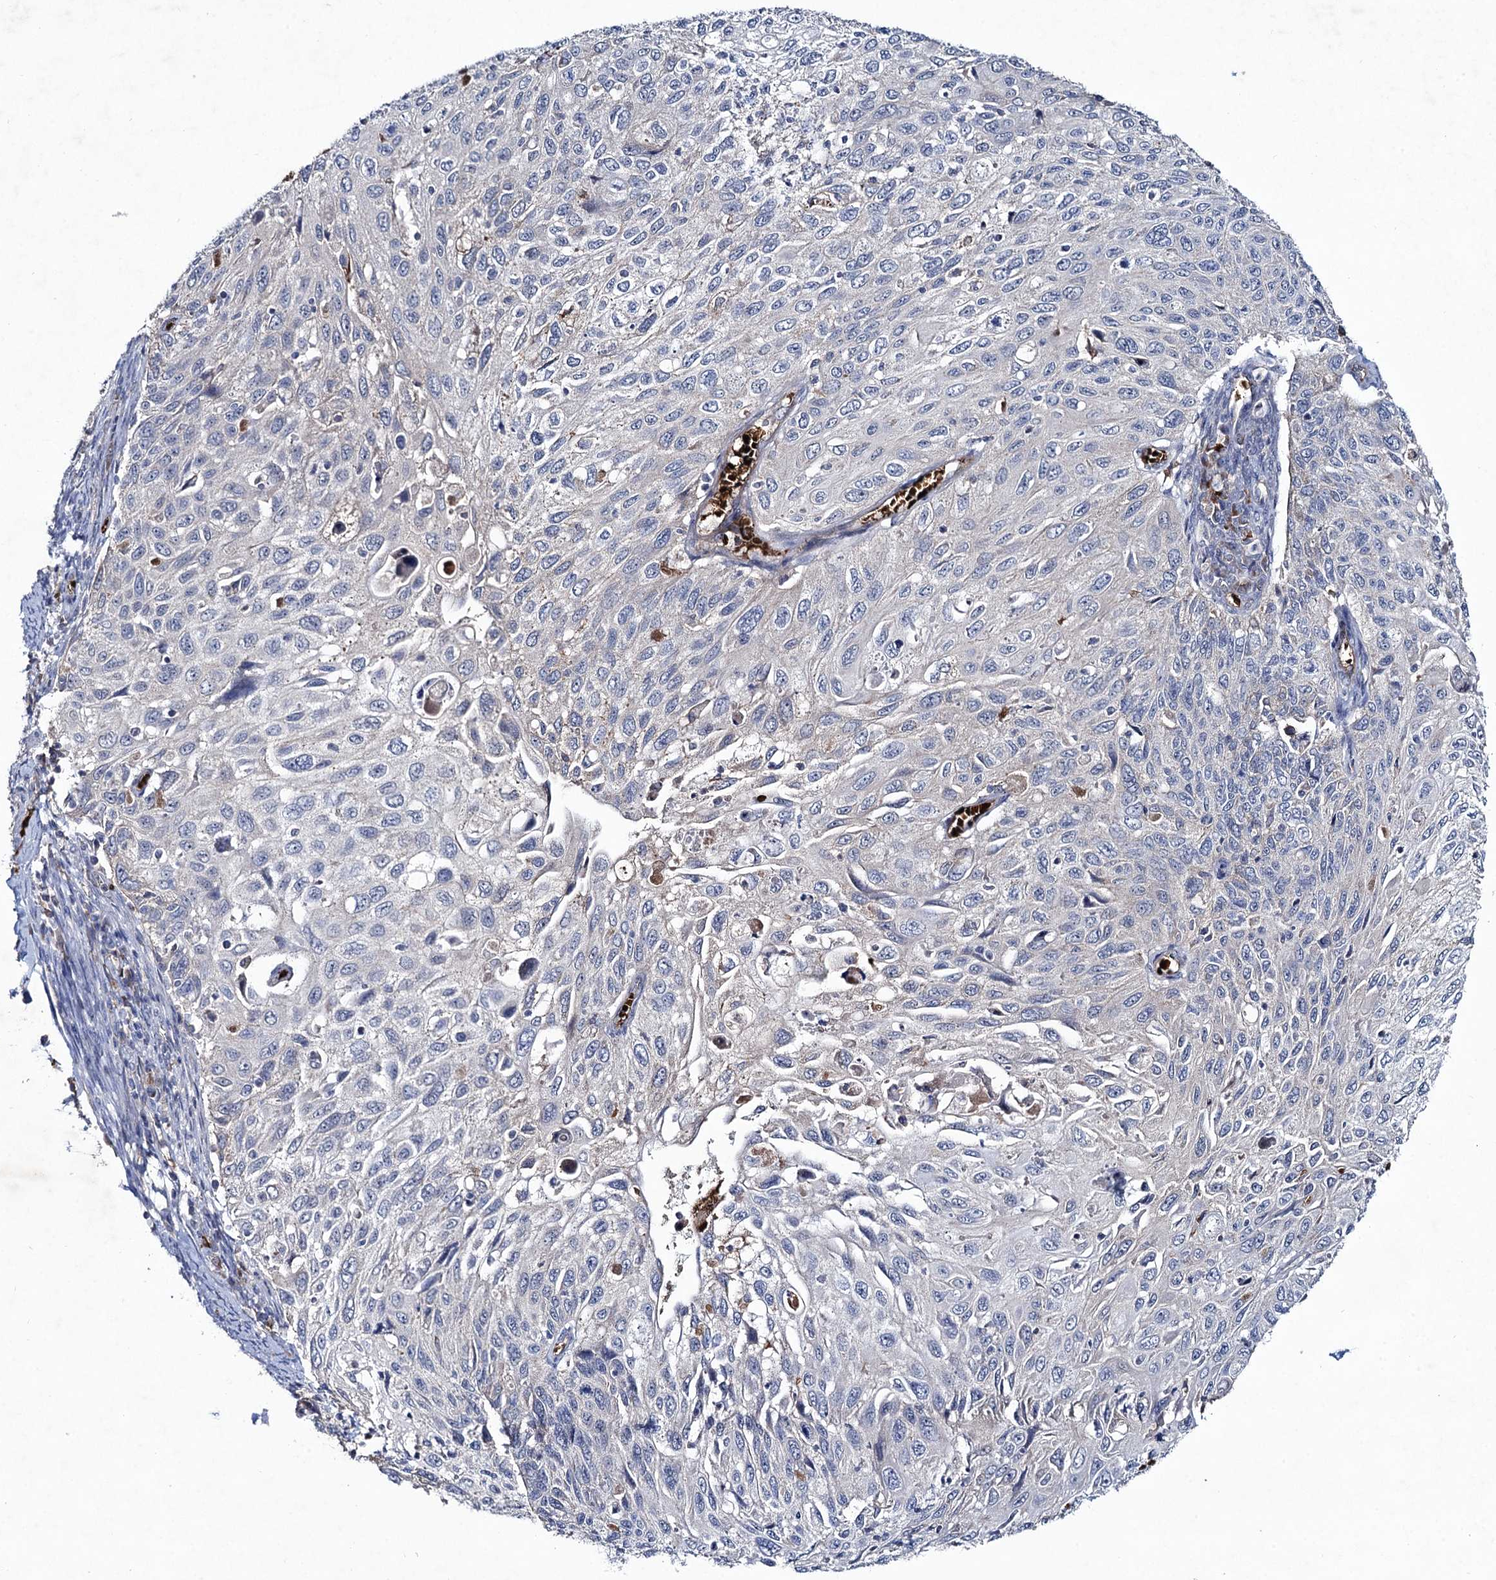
{"staining": {"intensity": "negative", "quantity": "none", "location": "none"}, "tissue": "cervical cancer", "cell_type": "Tumor cells", "image_type": "cancer", "snomed": [{"axis": "morphology", "description": "Squamous cell carcinoma, NOS"}, {"axis": "topography", "description": "Cervix"}], "caption": "This image is of cervical squamous cell carcinoma stained with immunohistochemistry to label a protein in brown with the nuclei are counter-stained blue. There is no positivity in tumor cells.", "gene": "RNF6", "patient": {"sex": "female", "age": 70}}